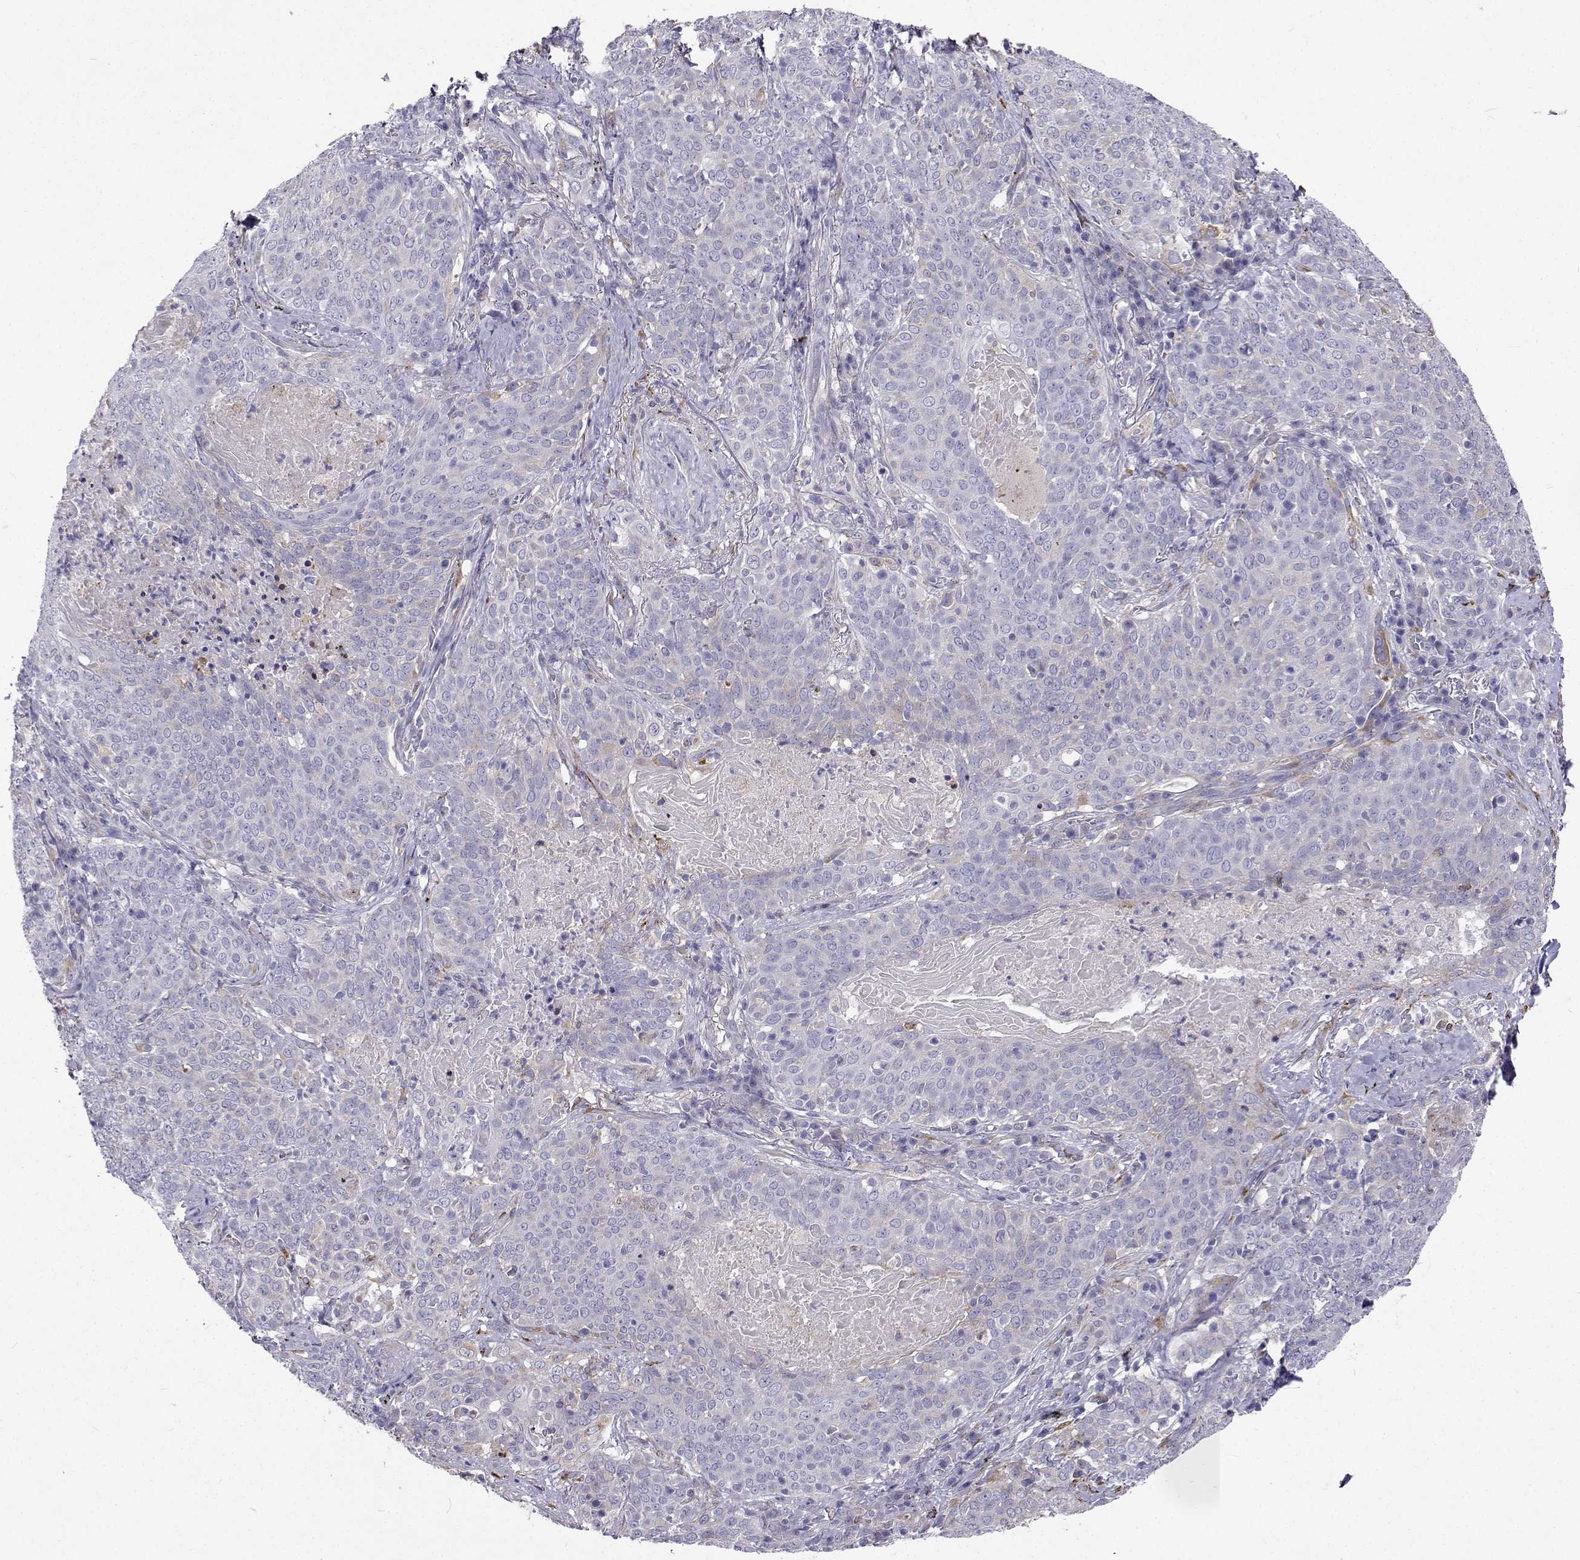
{"staining": {"intensity": "negative", "quantity": "none", "location": "none"}, "tissue": "lung cancer", "cell_type": "Tumor cells", "image_type": "cancer", "snomed": [{"axis": "morphology", "description": "Squamous cell carcinoma, NOS"}, {"axis": "topography", "description": "Lung"}], "caption": "An image of lung squamous cell carcinoma stained for a protein shows no brown staining in tumor cells.", "gene": "LHFPL7", "patient": {"sex": "male", "age": 82}}